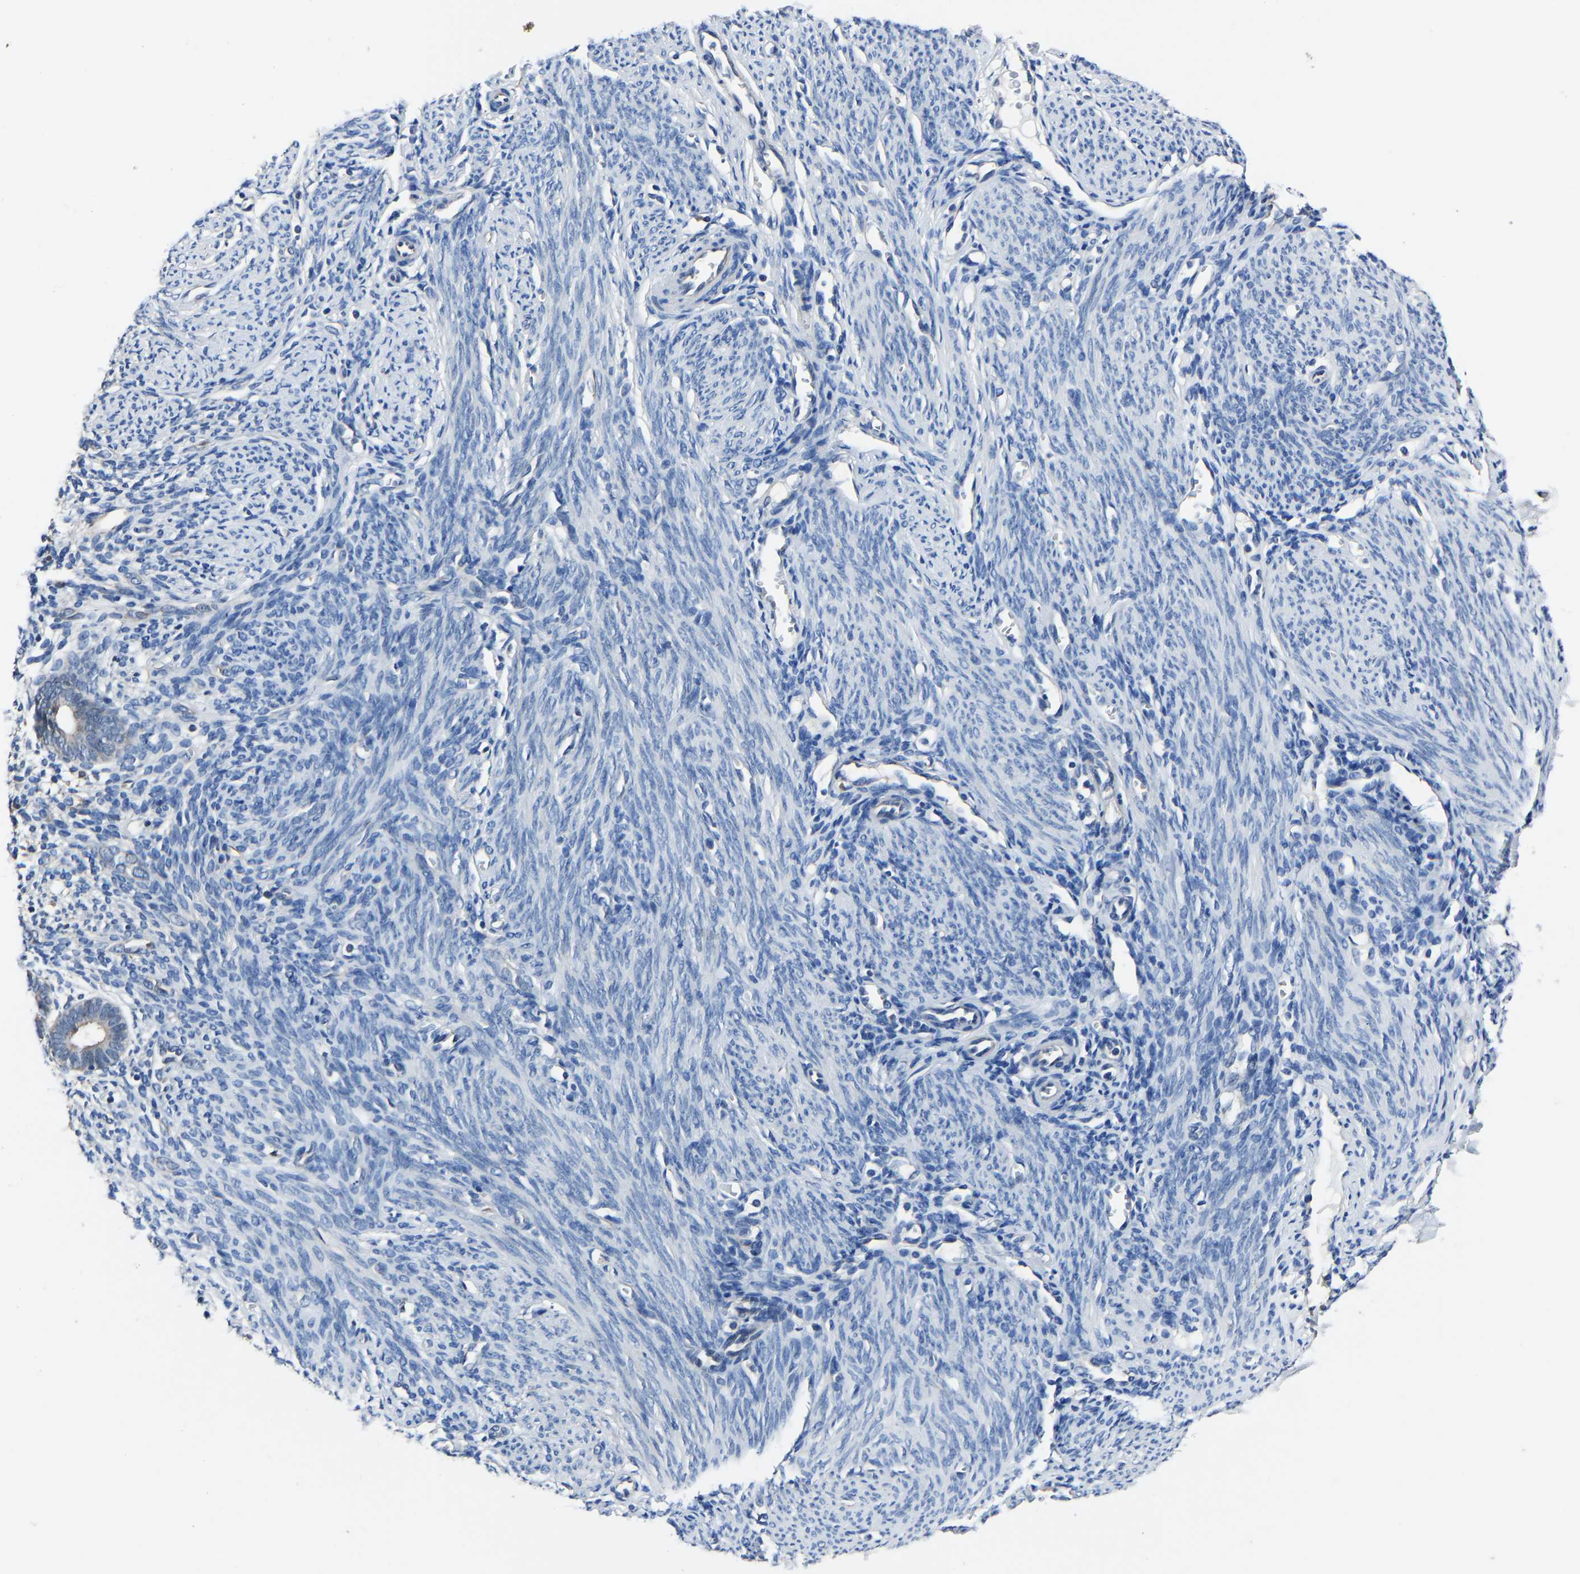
{"staining": {"intensity": "negative", "quantity": "none", "location": "none"}, "tissue": "endometrium", "cell_type": "Cells in endometrial stroma", "image_type": "normal", "snomed": [{"axis": "morphology", "description": "Normal tissue, NOS"}, {"axis": "morphology", "description": "Adenocarcinoma, NOS"}, {"axis": "topography", "description": "Endometrium"}], "caption": "A high-resolution photomicrograph shows immunohistochemistry staining of benign endometrium, which exhibits no significant positivity in cells in endometrial stroma.", "gene": "STRBP", "patient": {"sex": "female", "age": 57}}